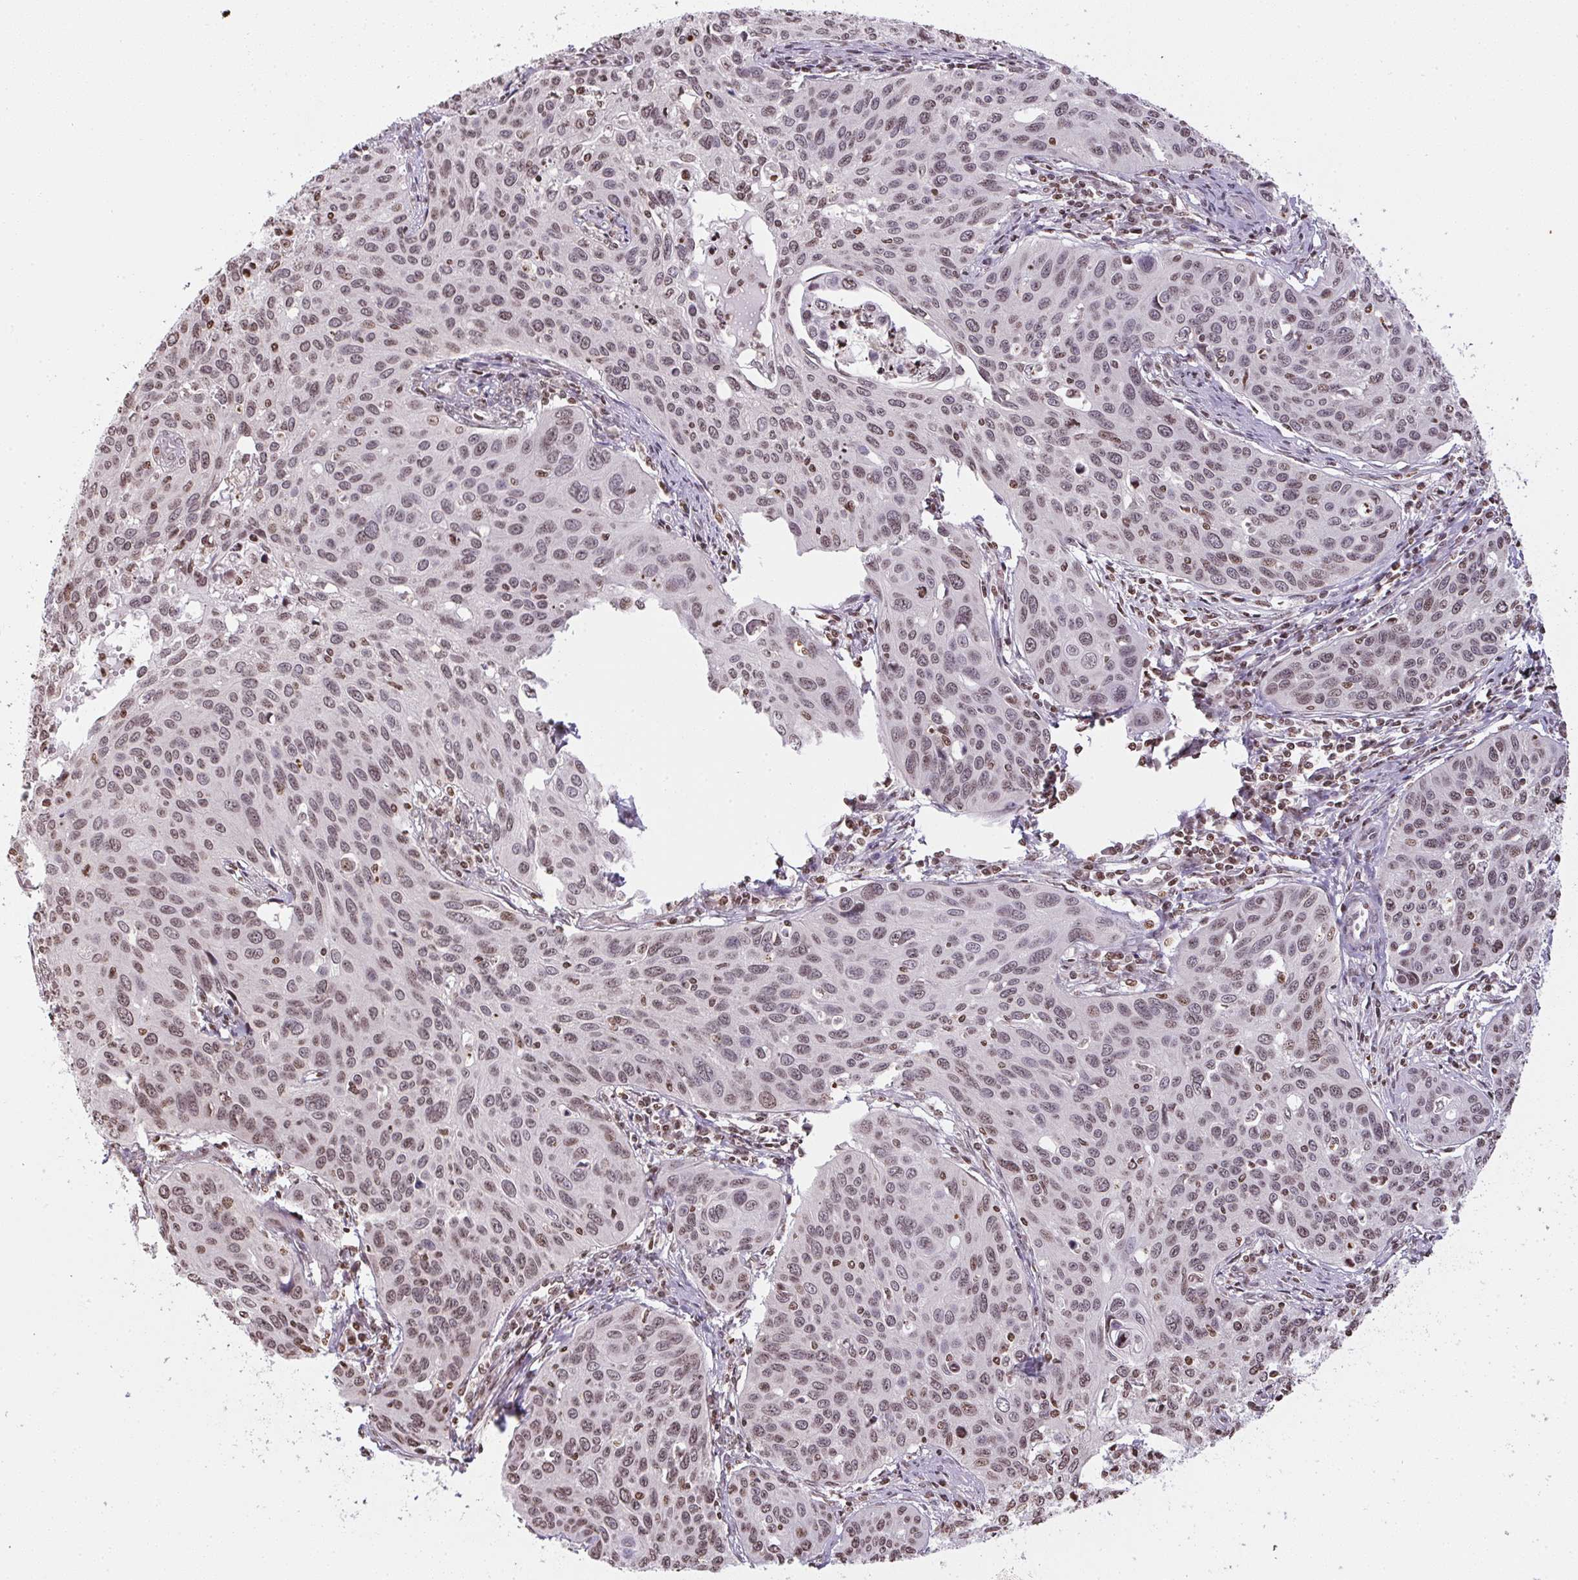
{"staining": {"intensity": "weak", "quantity": ">75%", "location": "nuclear"}, "tissue": "cervical cancer", "cell_type": "Tumor cells", "image_type": "cancer", "snomed": [{"axis": "morphology", "description": "Squamous cell carcinoma, NOS"}, {"axis": "topography", "description": "Cervix"}], "caption": "A histopathology image showing weak nuclear staining in about >75% of tumor cells in cervical cancer, as visualized by brown immunohistochemical staining.", "gene": "RNF181", "patient": {"sex": "female", "age": 31}}